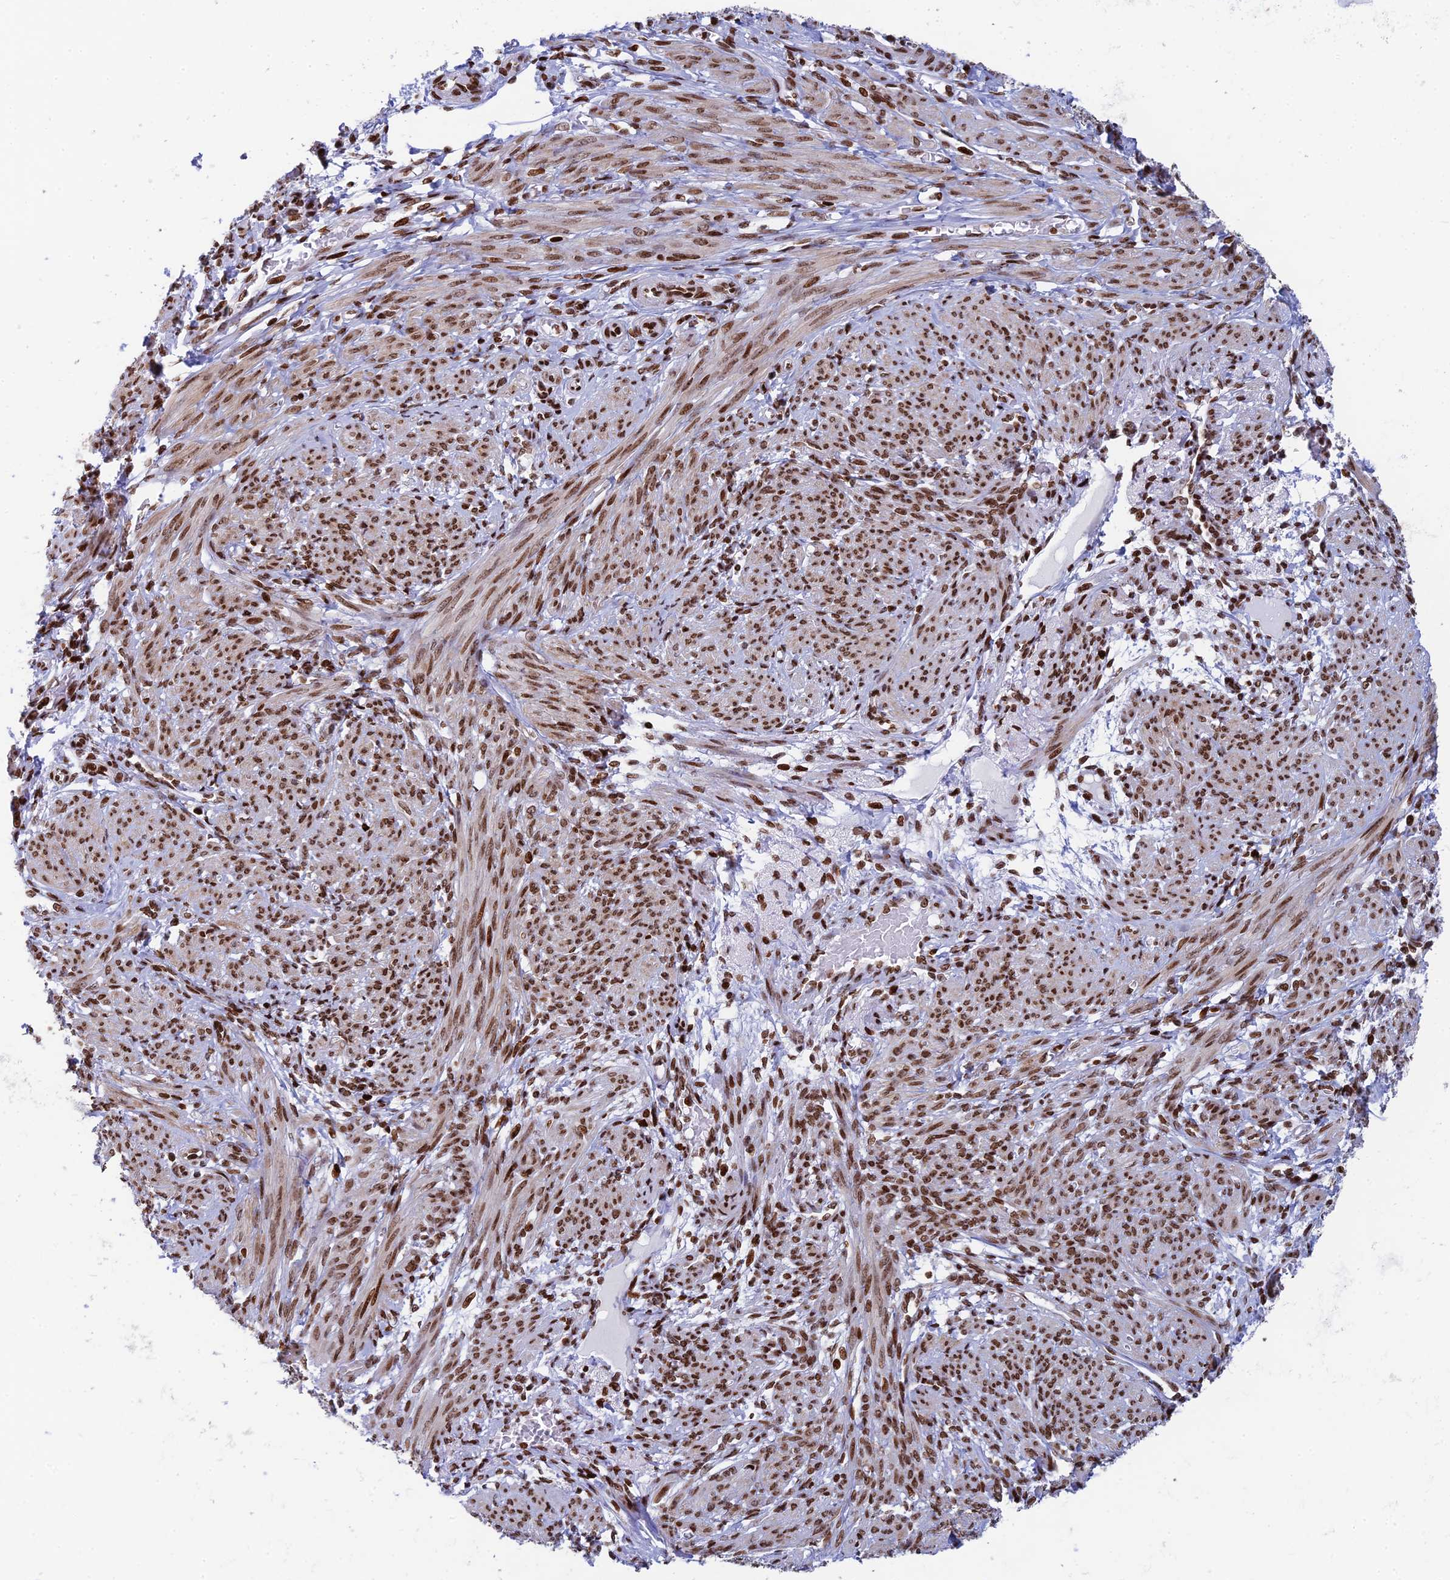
{"staining": {"intensity": "moderate", "quantity": ">75%", "location": "nuclear"}, "tissue": "smooth muscle", "cell_type": "Smooth muscle cells", "image_type": "normal", "snomed": [{"axis": "morphology", "description": "Normal tissue, NOS"}, {"axis": "topography", "description": "Smooth muscle"}], "caption": "Moderate nuclear staining is present in approximately >75% of smooth muscle cells in benign smooth muscle.", "gene": "RPAP1", "patient": {"sex": "female", "age": 39}}